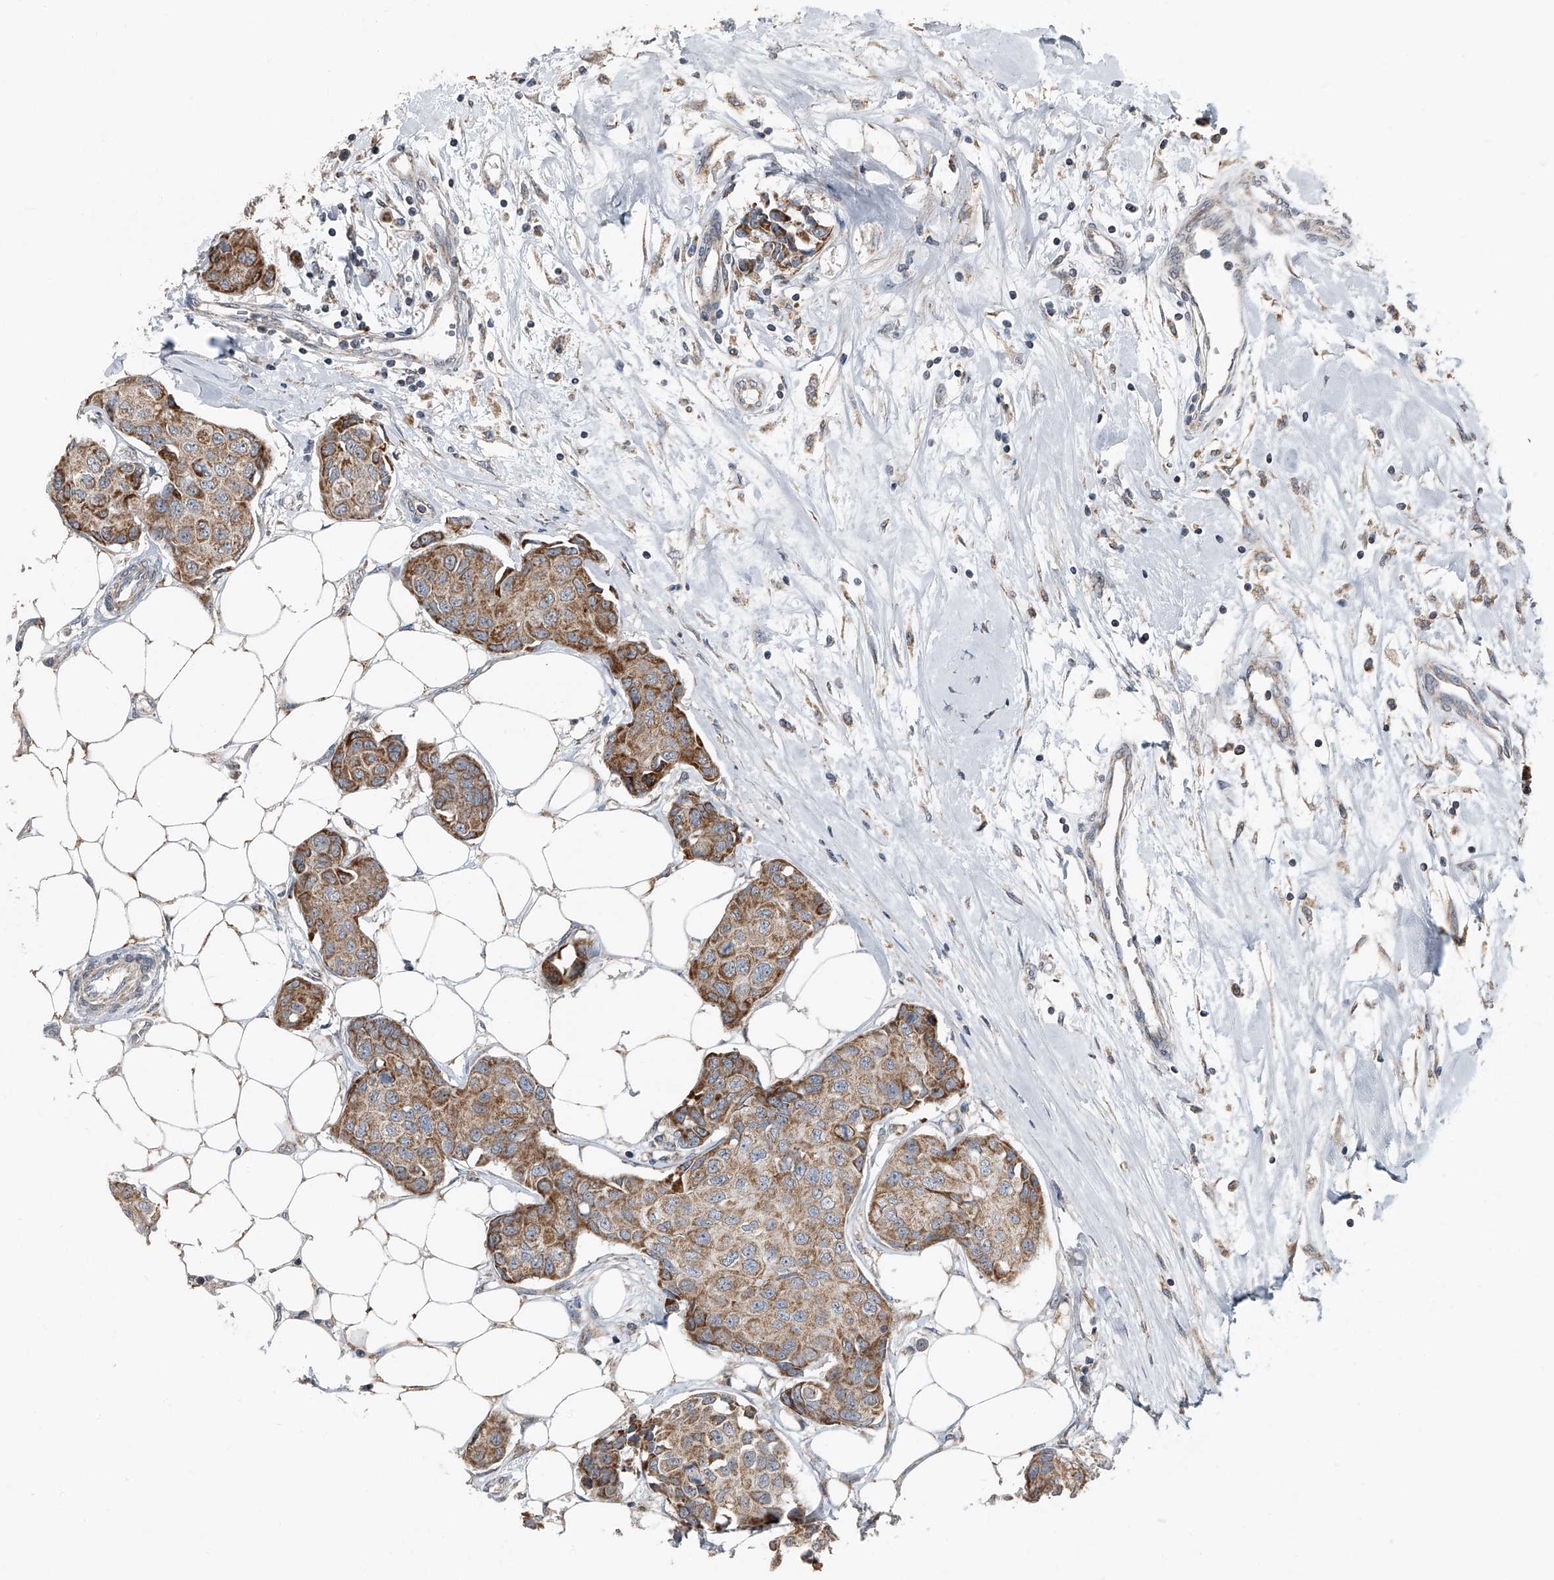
{"staining": {"intensity": "moderate", "quantity": ">75%", "location": "cytoplasmic/membranous"}, "tissue": "breast cancer", "cell_type": "Tumor cells", "image_type": "cancer", "snomed": [{"axis": "morphology", "description": "Duct carcinoma"}, {"axis": "topography", "description": "Breast"}], "caption": "There is medium levels of moderate cytoplasmic/membranous expression in tumor cells of breast cancer, as demonstrated by immunohistochemical staining (brown color).", "gene": "CHRNA7", "patient": {"sex": "female", "age": 80}}